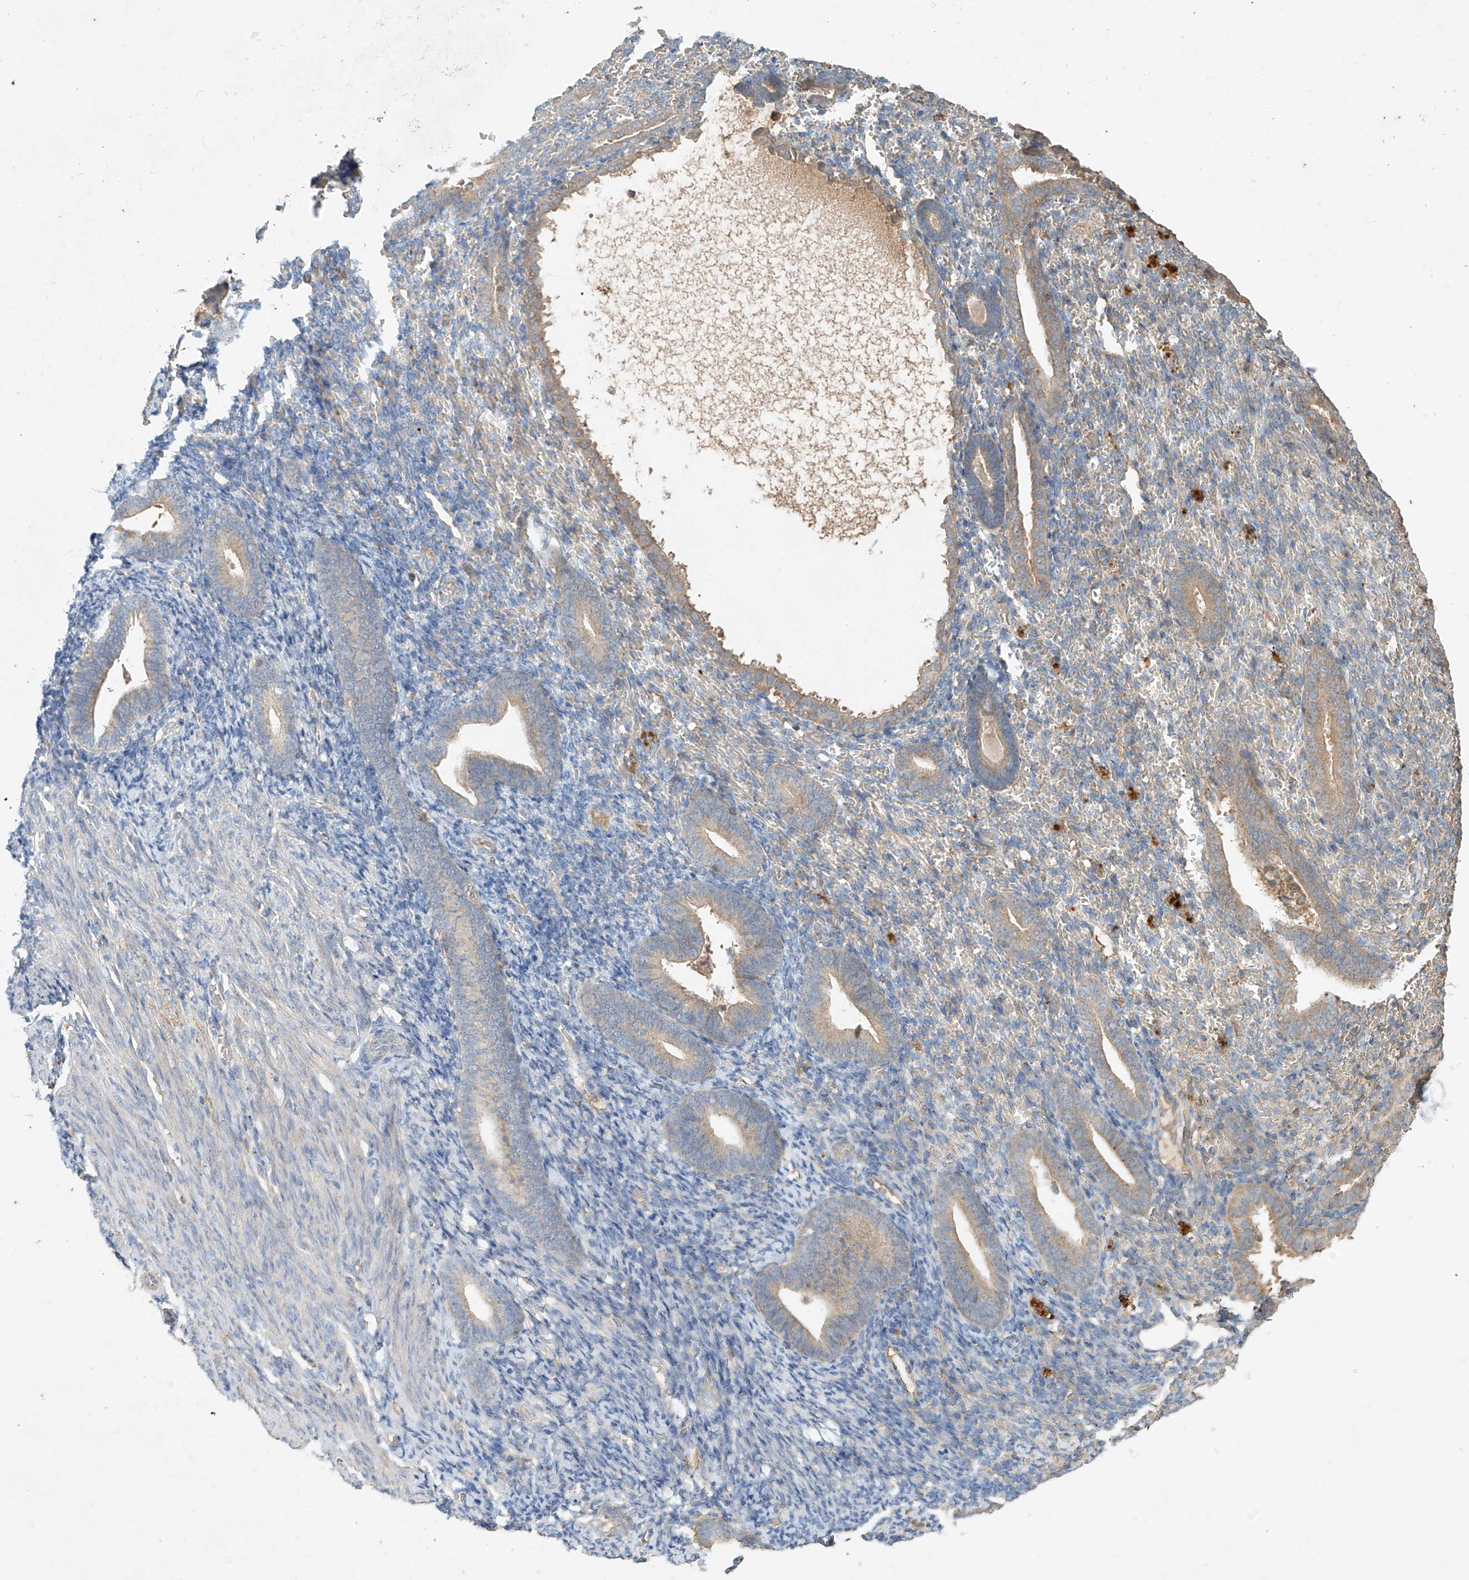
{"staining": {"intensity": "negative", "quantity": "none", "location": "none"}, "tissue": "endometrium", "cell_type": "Cells in endometrial stroma", "image_type": "normal", "snomed": [{"axis": "morphology", "description": "Normal tissue, NOS"}, {"axis": "topography", "description": "Endometrium"}], "caption": "The photomicrograph displays no significant positivity in cells in endometrial stroma of endometrium.", "gene": "GNB1L", "patient": {"sex": "female", "age": 51}}